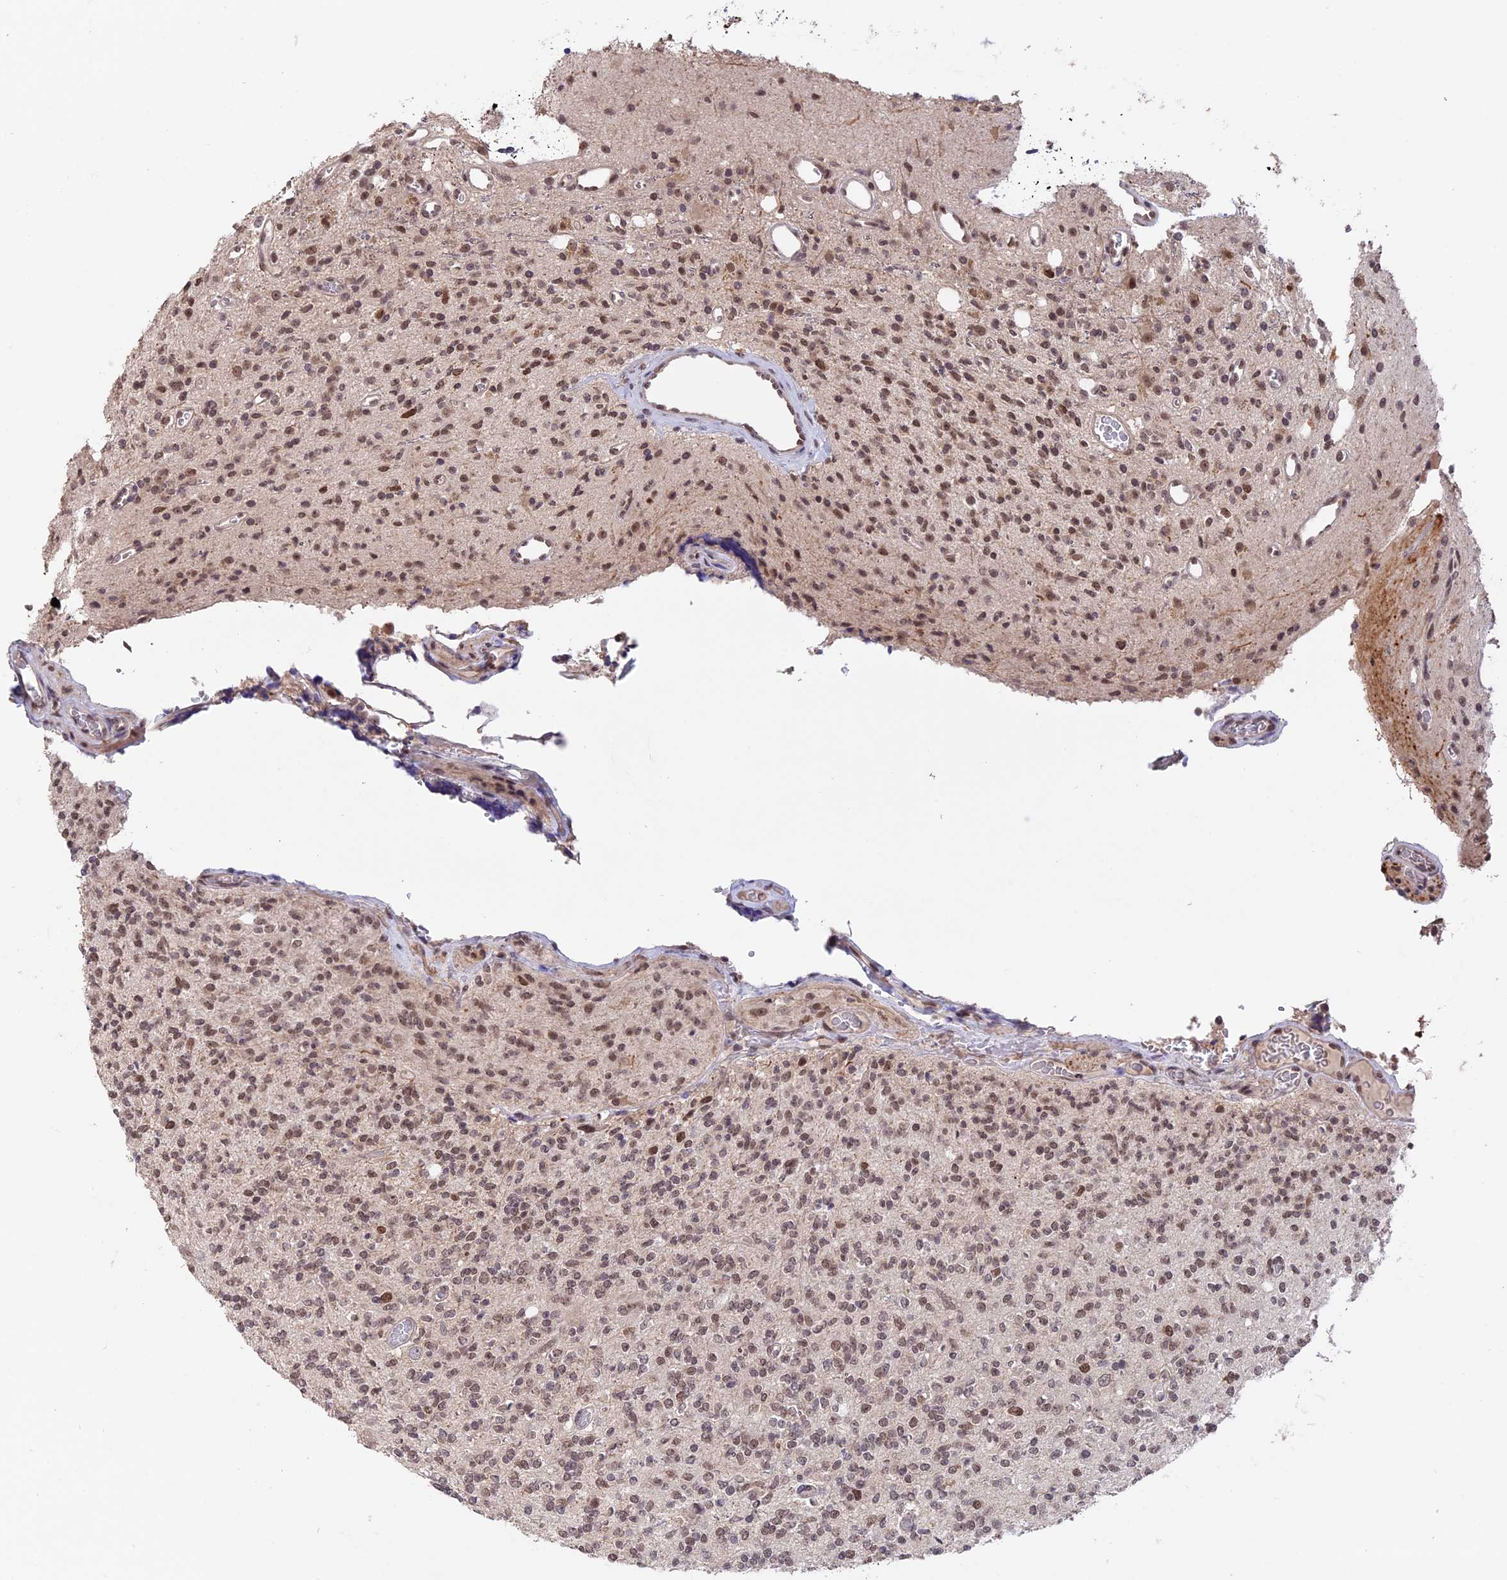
{"staining": {"intensity": "moderate", "quantity": ">75%", "location": "nuclear"}, "tissue": "glioma", "cell_type": "Tumor cells", "image_type": "cancer", "snomed": [{"axis": "morphology", "description": "Glioma, malignant, High grade"}, {"axis": "topography", "description": "Brain"}], "caption": "A micrograph of glioma stained for a protein shows moderate nuclear brown staining in tumor cells.", "gene": "RFC5", "patient": {"sex": "male", "age": 34}}